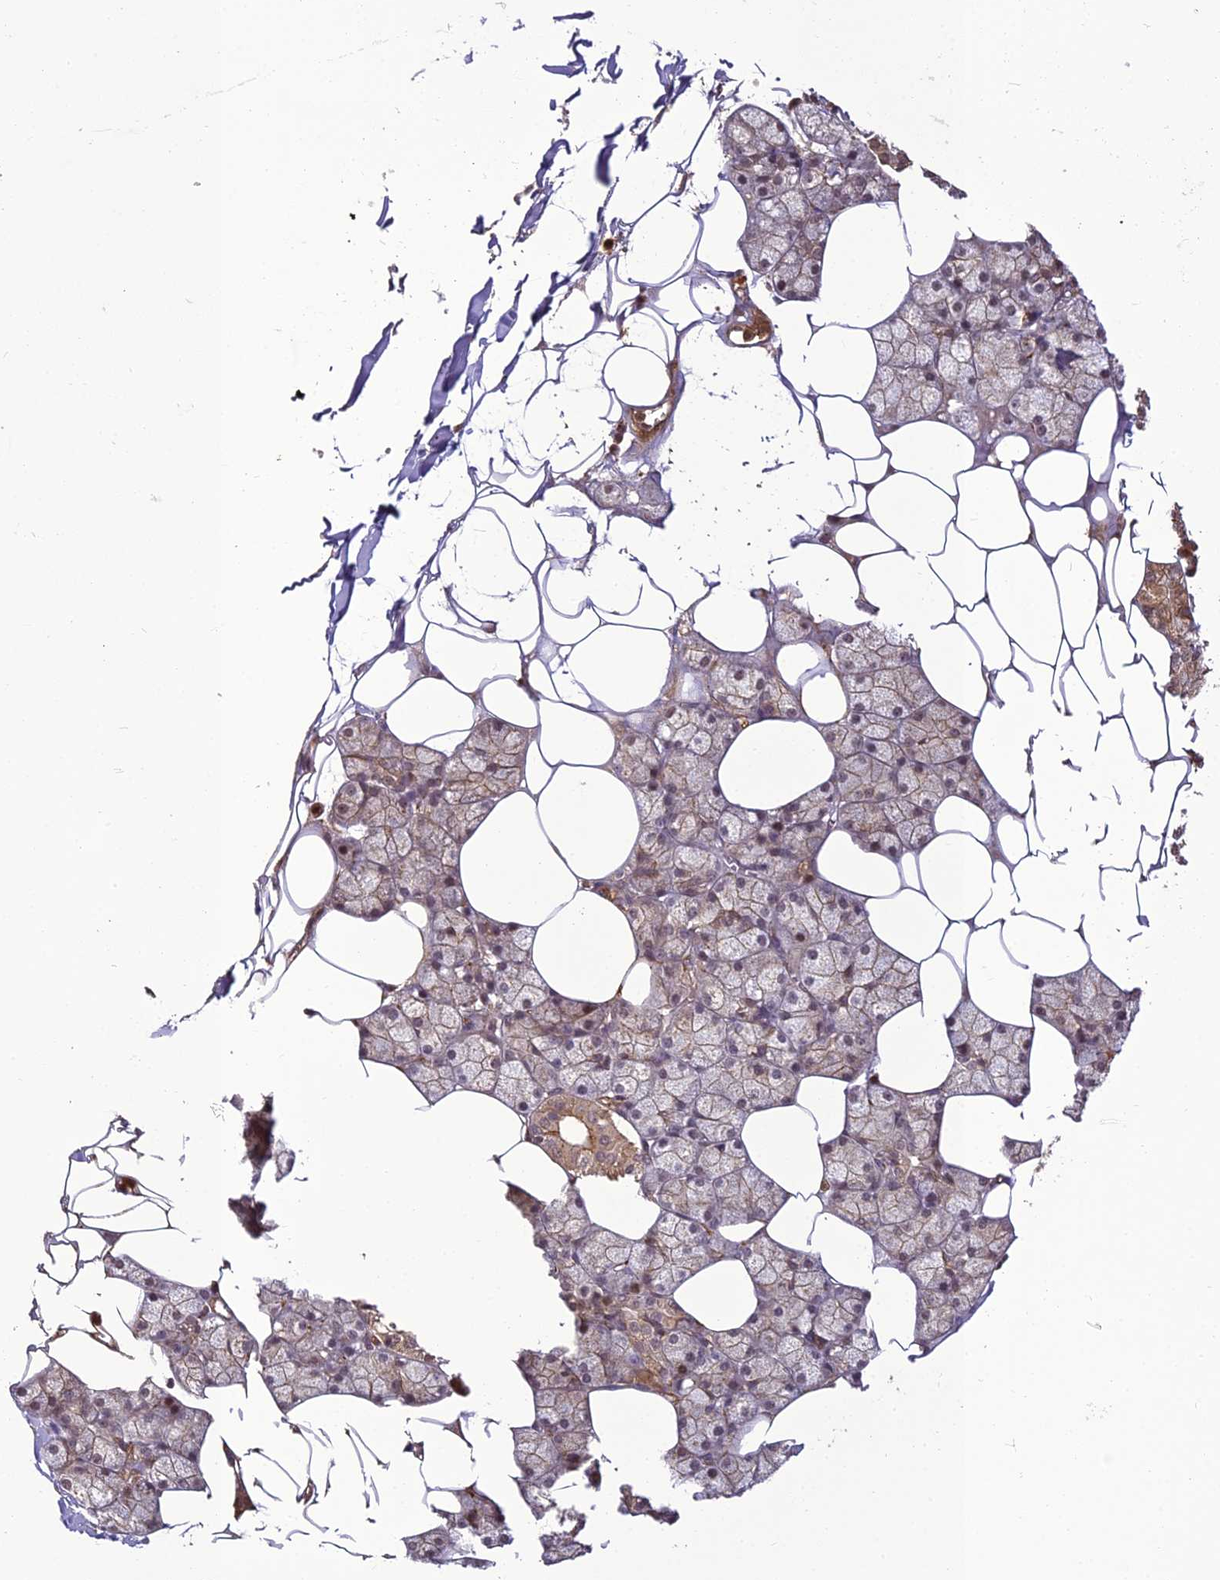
{"staining": {"intensity": "strong", "quantity": "25%-75%", "location": "cytoplasmic/membranous"}, "tissue": "salivary gland", "cell_type": "Glandular cells", "image_type": "normal", "snomed": [{"axis": "morphology", "description": "Normal tissue, NOS"}, {"axis": "topography", "description": "Salivary gland"}], "caption": "Salivary gland stained for a protein exhibits strong cytoplasmic/membranous positivity in glandular cells.", "gene": "BCDIN3D", "patient": {"sex": "male", "age": 62}}